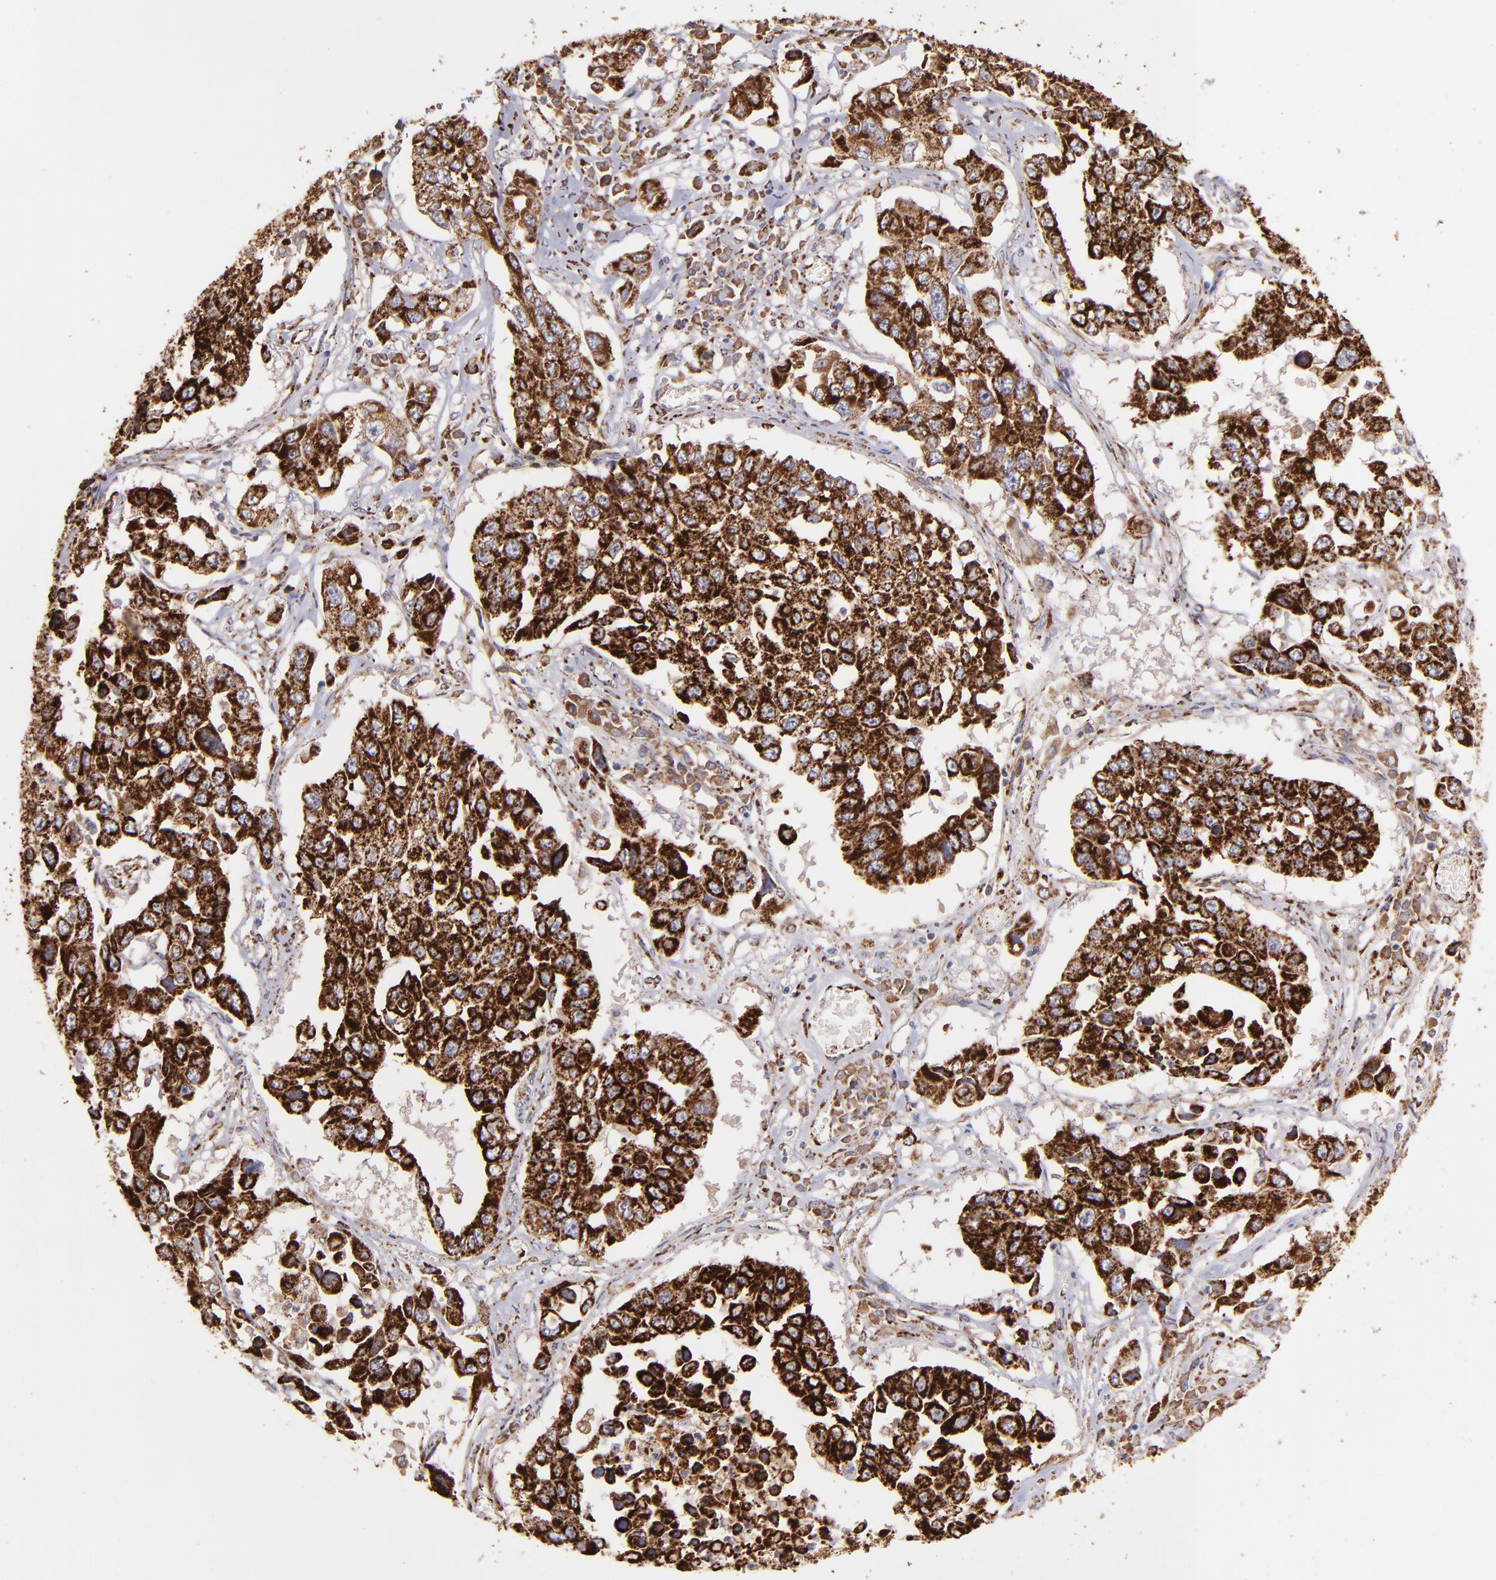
{"staining": {"intensity": "strong", "quantity": ">75%", "location": "cytoplasmic/membranous"}, "tissue": "lung cancer", "cell_type": "Tumor cells", "image_type": "cancer", "snomed": [{"axis": "morphology", "description": "Squamous cell carcinoma, NOS"}, {"axis": "topography", "description": "Lung"}], "caption": "High-magnification brightfield microscopy of squamous cell carcinoma (lung) stained with DAB (3,3'-diaminobenzidine) (brown) and counterstained with hematoxylin (blue). tumor cells exhibit strong cytoplasmic/membranous staining is identified in about>75% of cells. The staining is performed using DAB brown chromogen to label protein expression. The nuclei are counter-stained blue using hematoxylin.", "gene": "MAOB", "patient": {"sex": "male", "age": 71}}